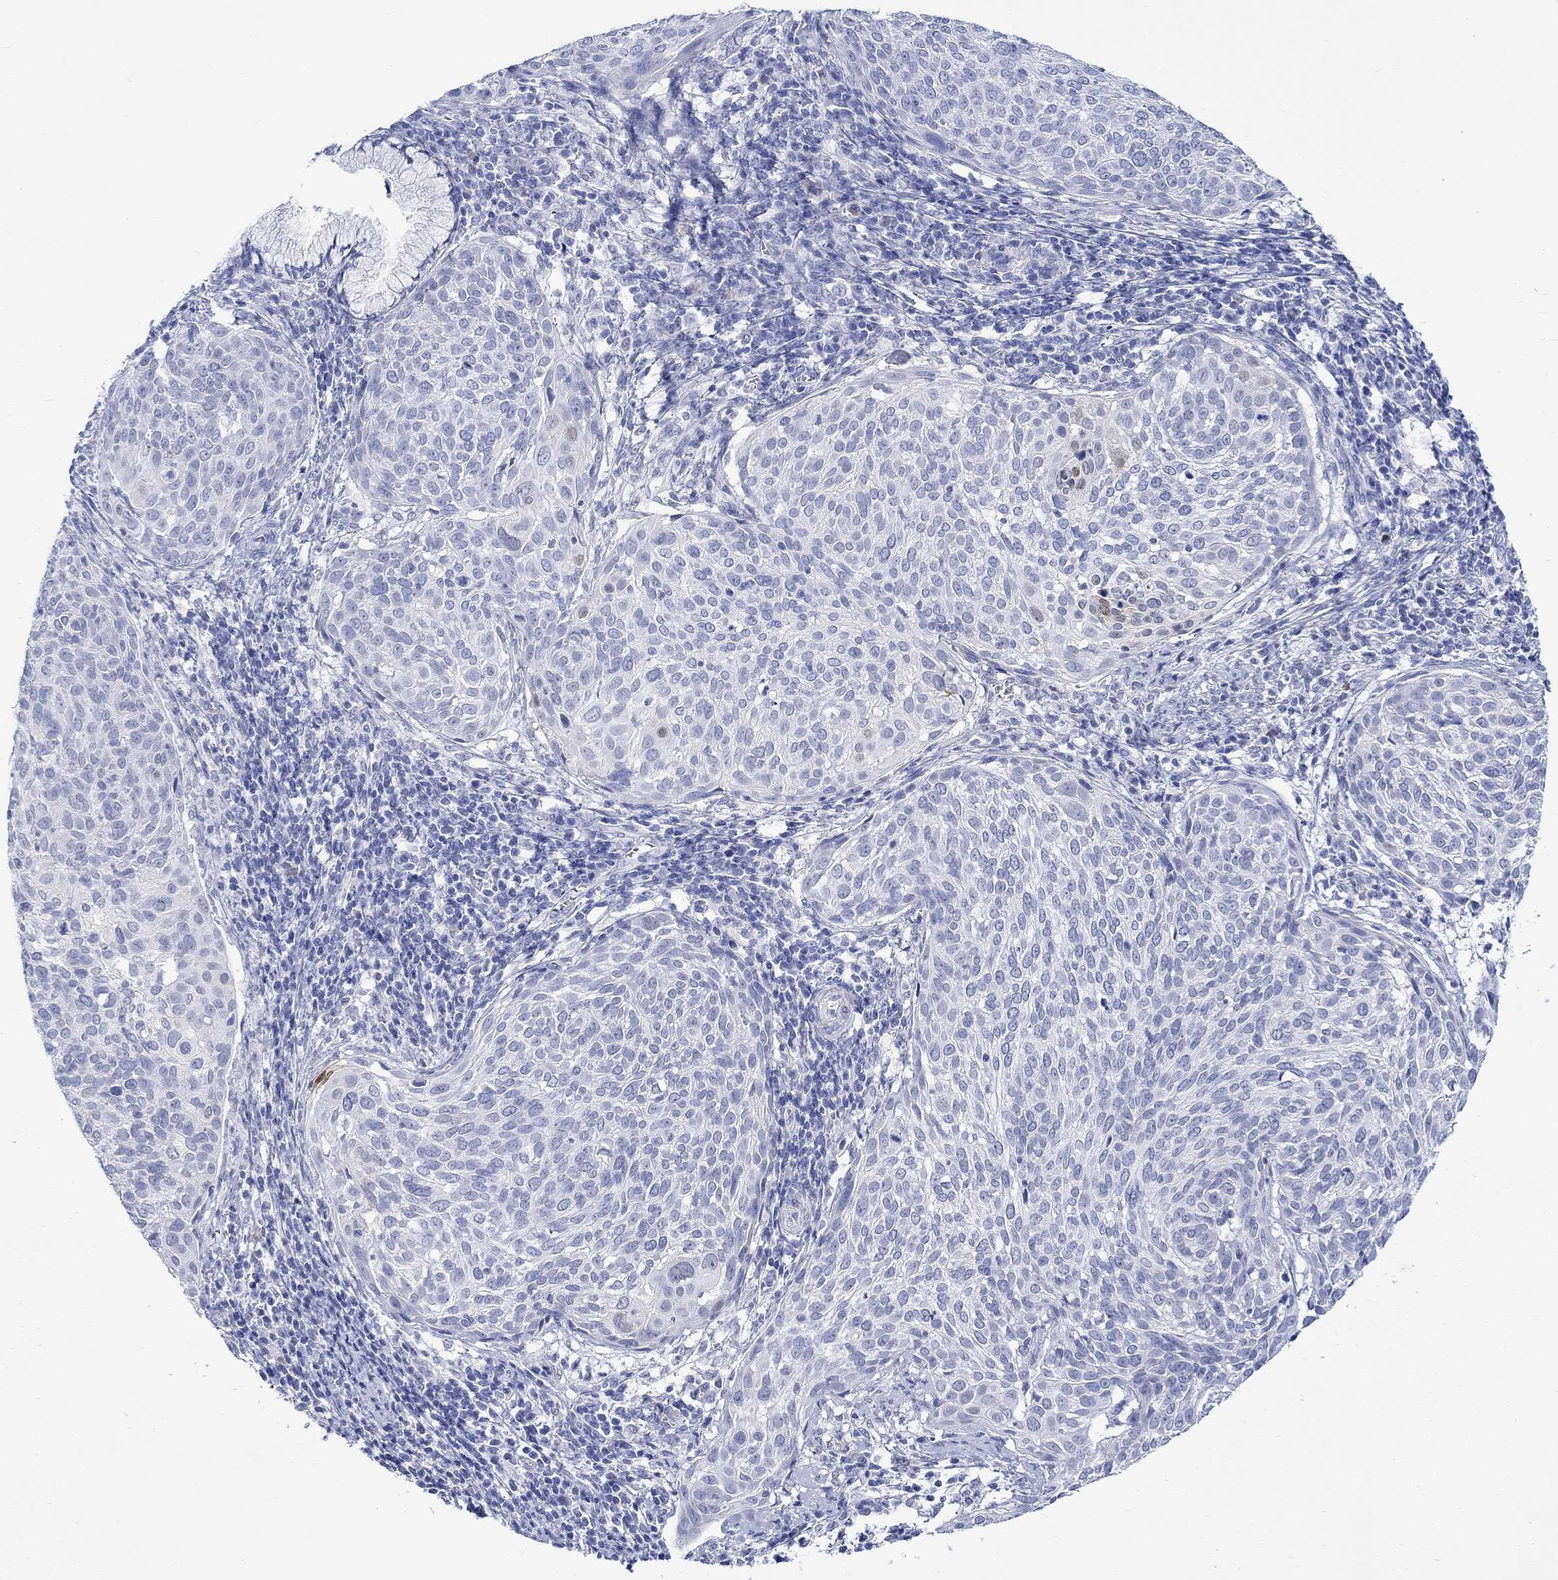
{"staining": {"intensity": "weak", "quantity": "<25%", "location": "nuclear"}, "tissue": "cervical cancer", "cell_type": "Tumor cells", "image_type": "cancer", "snomed": [{"axis": "morphology", "description": "Squamous cell carcinoma, NOS"}, {"axis": "topography", "description": "Cervix"}], "caption": "Immunohistochemical staining of squamous cell carcinoma (cervical) shows no significant expression in tumor cells.", "gene": "MSI1", "patient": {"sex": "female", "age": 39}}